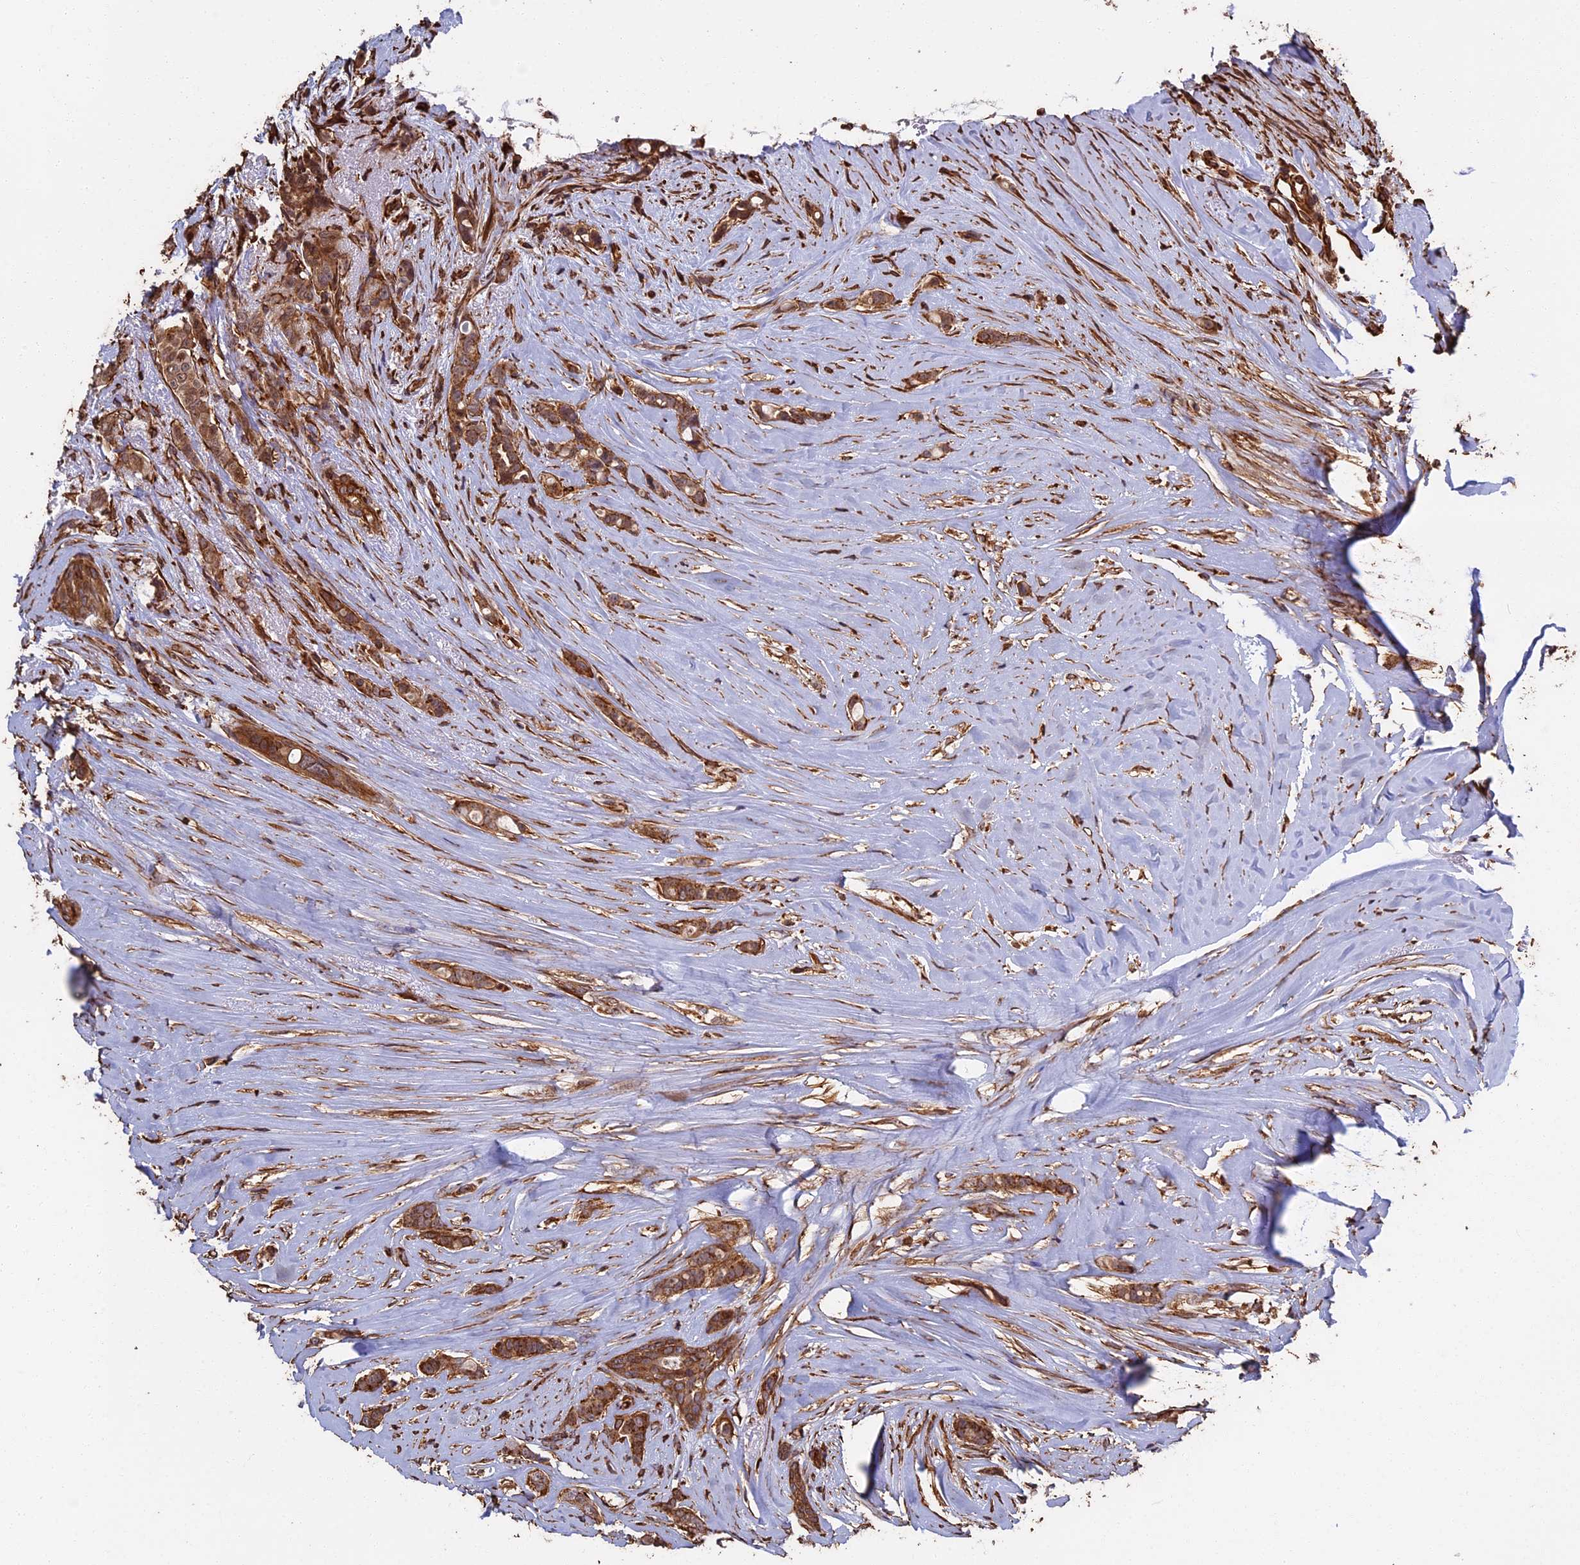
{"staining": {"intensity": "moderate", "quantity": ">75%", "location": "cytoplasmic/membranous"}, "tissue": "breast cancer", "cell_type": "Tumor cells", "image_type": "cancer", "snomed": [{"axis": "morphology", "description": "Lobular carcinoma"}, {"axis": "topography", "description": "Breast"}], "caption": "Lobular carcinoma (breast) was stained to show a protein in brown. There is medium levels of moderate cytoplasmic/membranous positivity in about >75% of tumor cells.", "gene": "CCDC124", "patient": {"sex": "female", "age": 51}}